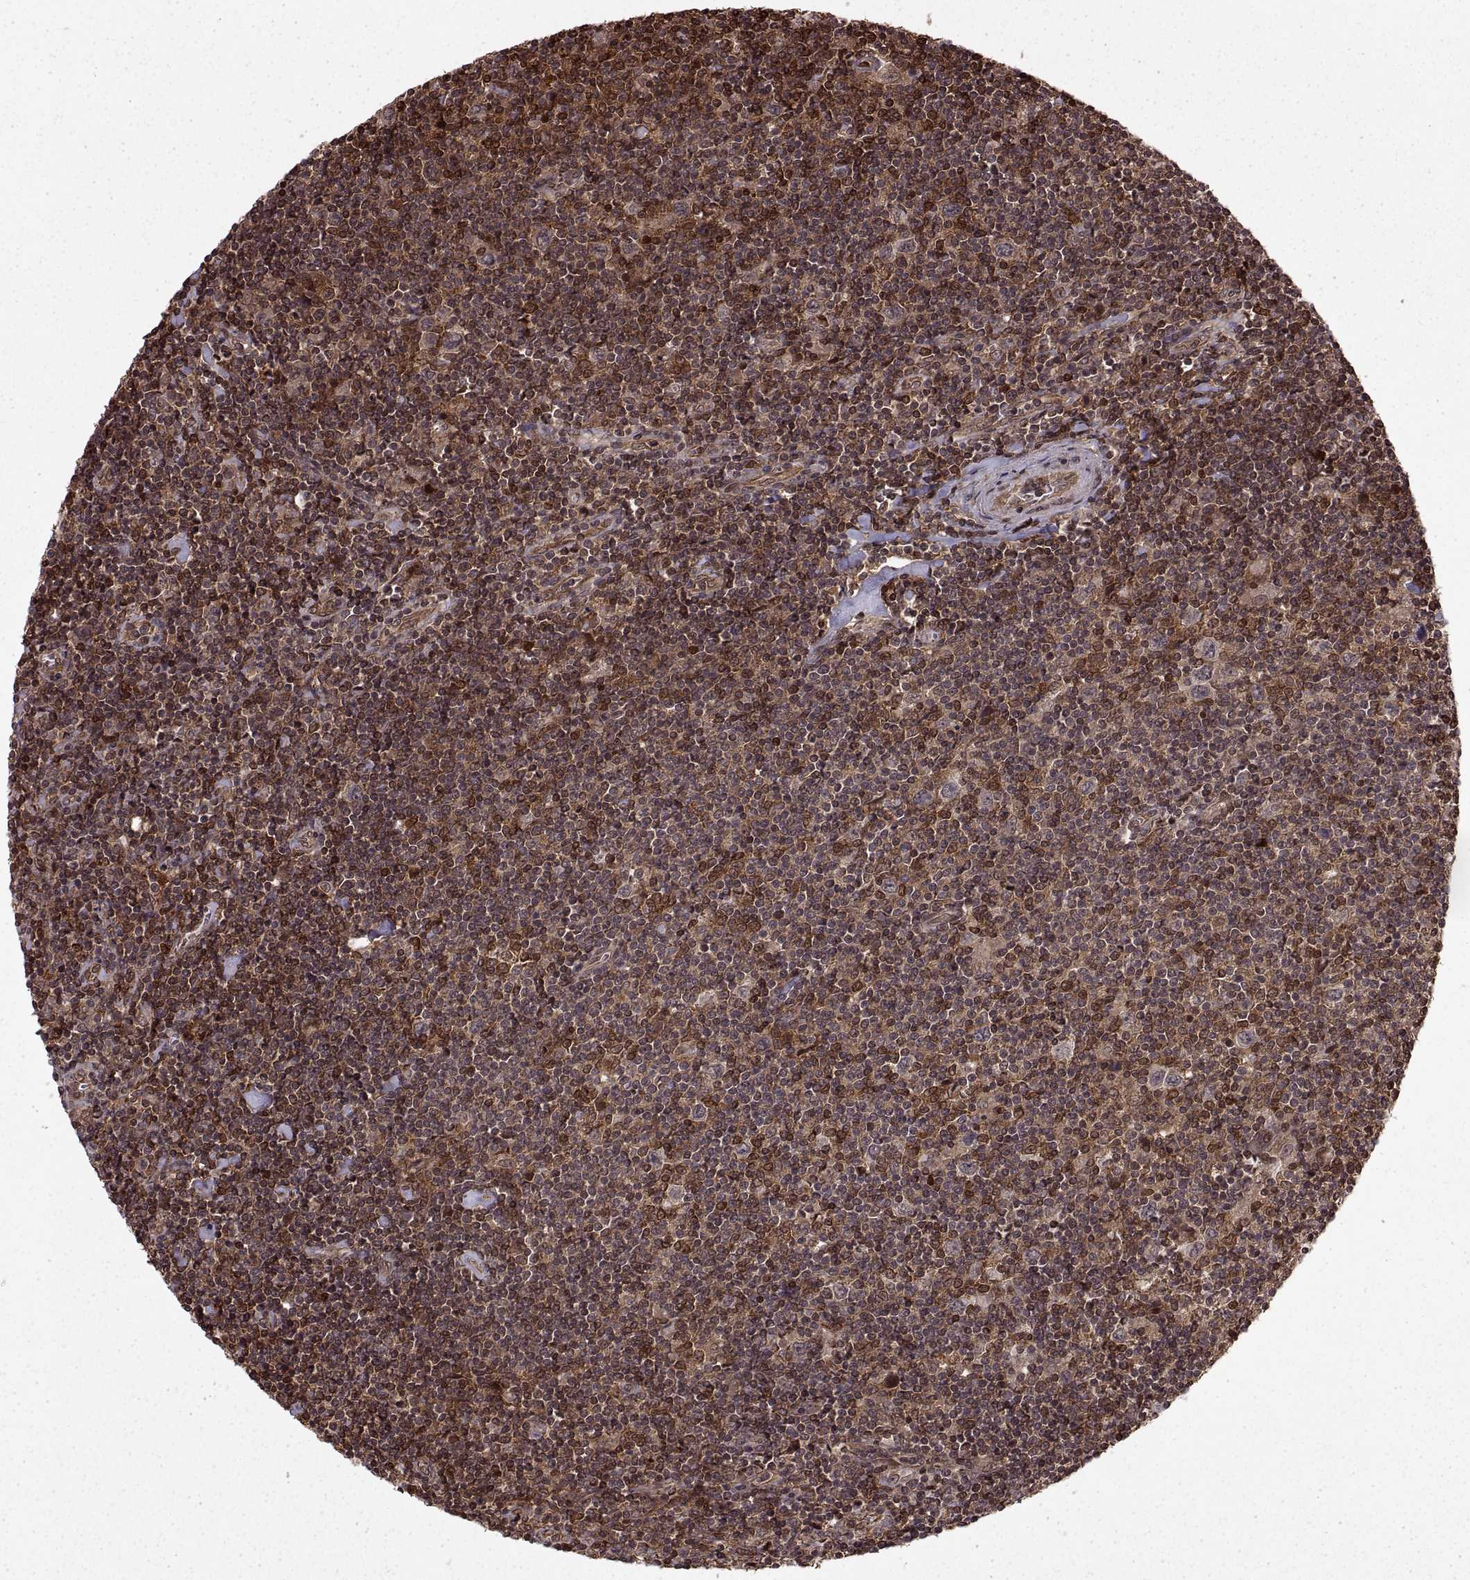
{"staining": {"intensity": "negative", "quantity": "none", "location": "none"}, "tissue": "lymphoma", "cell_type": "Tumor cells", "image_type": "cancer", "snomed": [{"axis": "morphology", "description": "Hodgkin's disease, NOS"}, {"axis": "topography", "description": "Lymph node"}], "caption": "A high-resolution histopathology image shows immunohistochemistry (IHC) staining of Hodgkin's disease, which displays no significant staining in tumor cells.", "gene": "DEDD", "patient": {"sex": "male", "age": 40}}